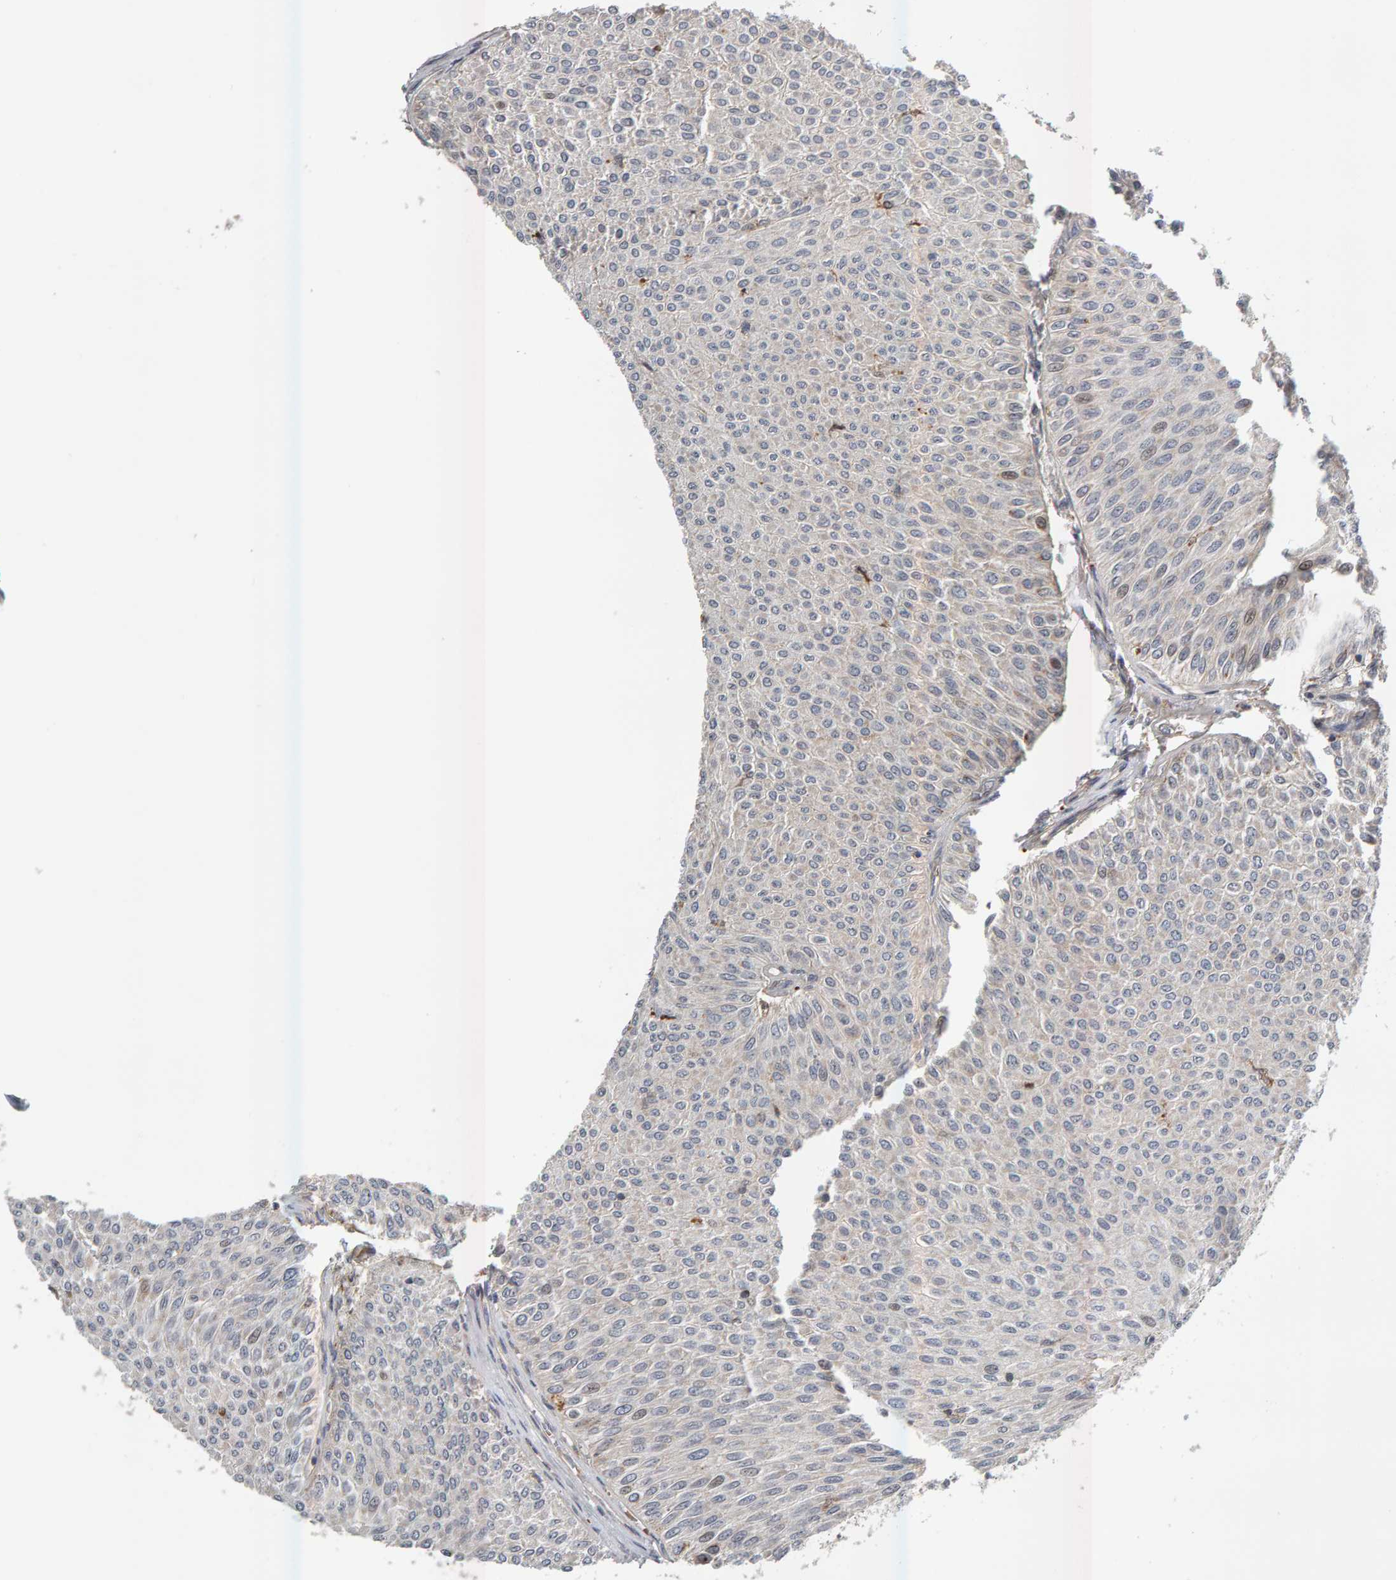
{"staining": {"intensity": "negative", "quantity": "none", "location": "none"}, "tissue": "urothelial cancer", "cell_type": "Tumor cells", "image_type": "cancer", "snomed": [{"axis": "morphology", "description": "Urothelial carcinoma, Low grade"}, {"axis": "topography", "description": "Urinary bladder"}], "caption": "Tumor cells show no significant expression in low-grade urothelial carcinoma.", "gene": "ZNF160", "patient": {"sex": "male", "age": 78}}